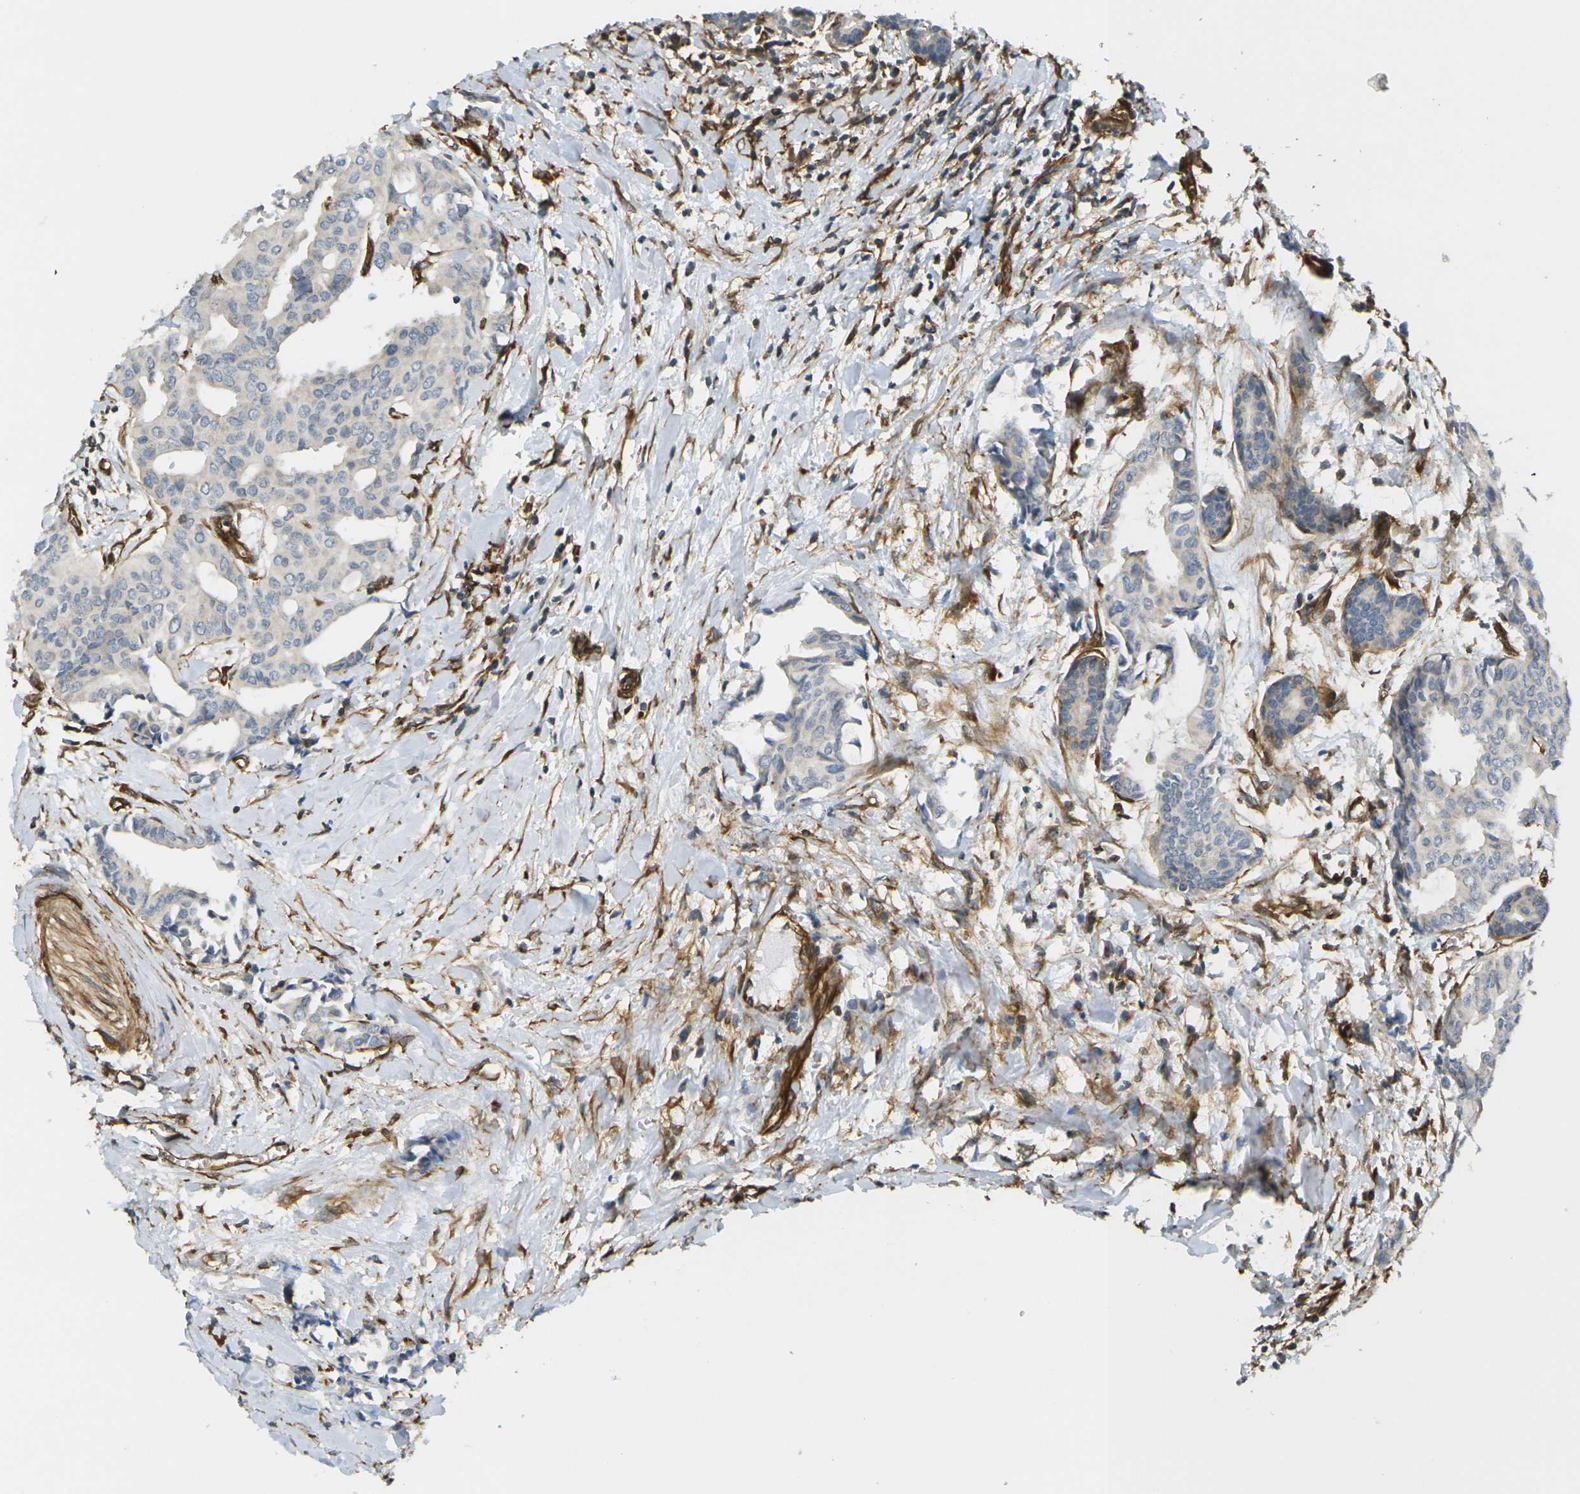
{"staining": {"intensity": "negative", "quantity": "none", "location": "none"}, "tissue": "head and neck cancer", "cell_type": "Tumor cells", "image_type": "cancer", "snomed": [{"axis": "morphology", "description": "Adenocarcinoma, NOS"}, {"axis": "topography", "description": "Salivary gland"}, {"axis": "topography", "description": "Head-Neck"}], "caption": "This micrograph is of adenocarcinoma (head and neck) stained with IHC to label a protein in brown with the nuclei are counter-stained blue. There is no staining in tumor cells.", "gene": "CYTH3", "patient": {"sex": "female", "age": 59}}